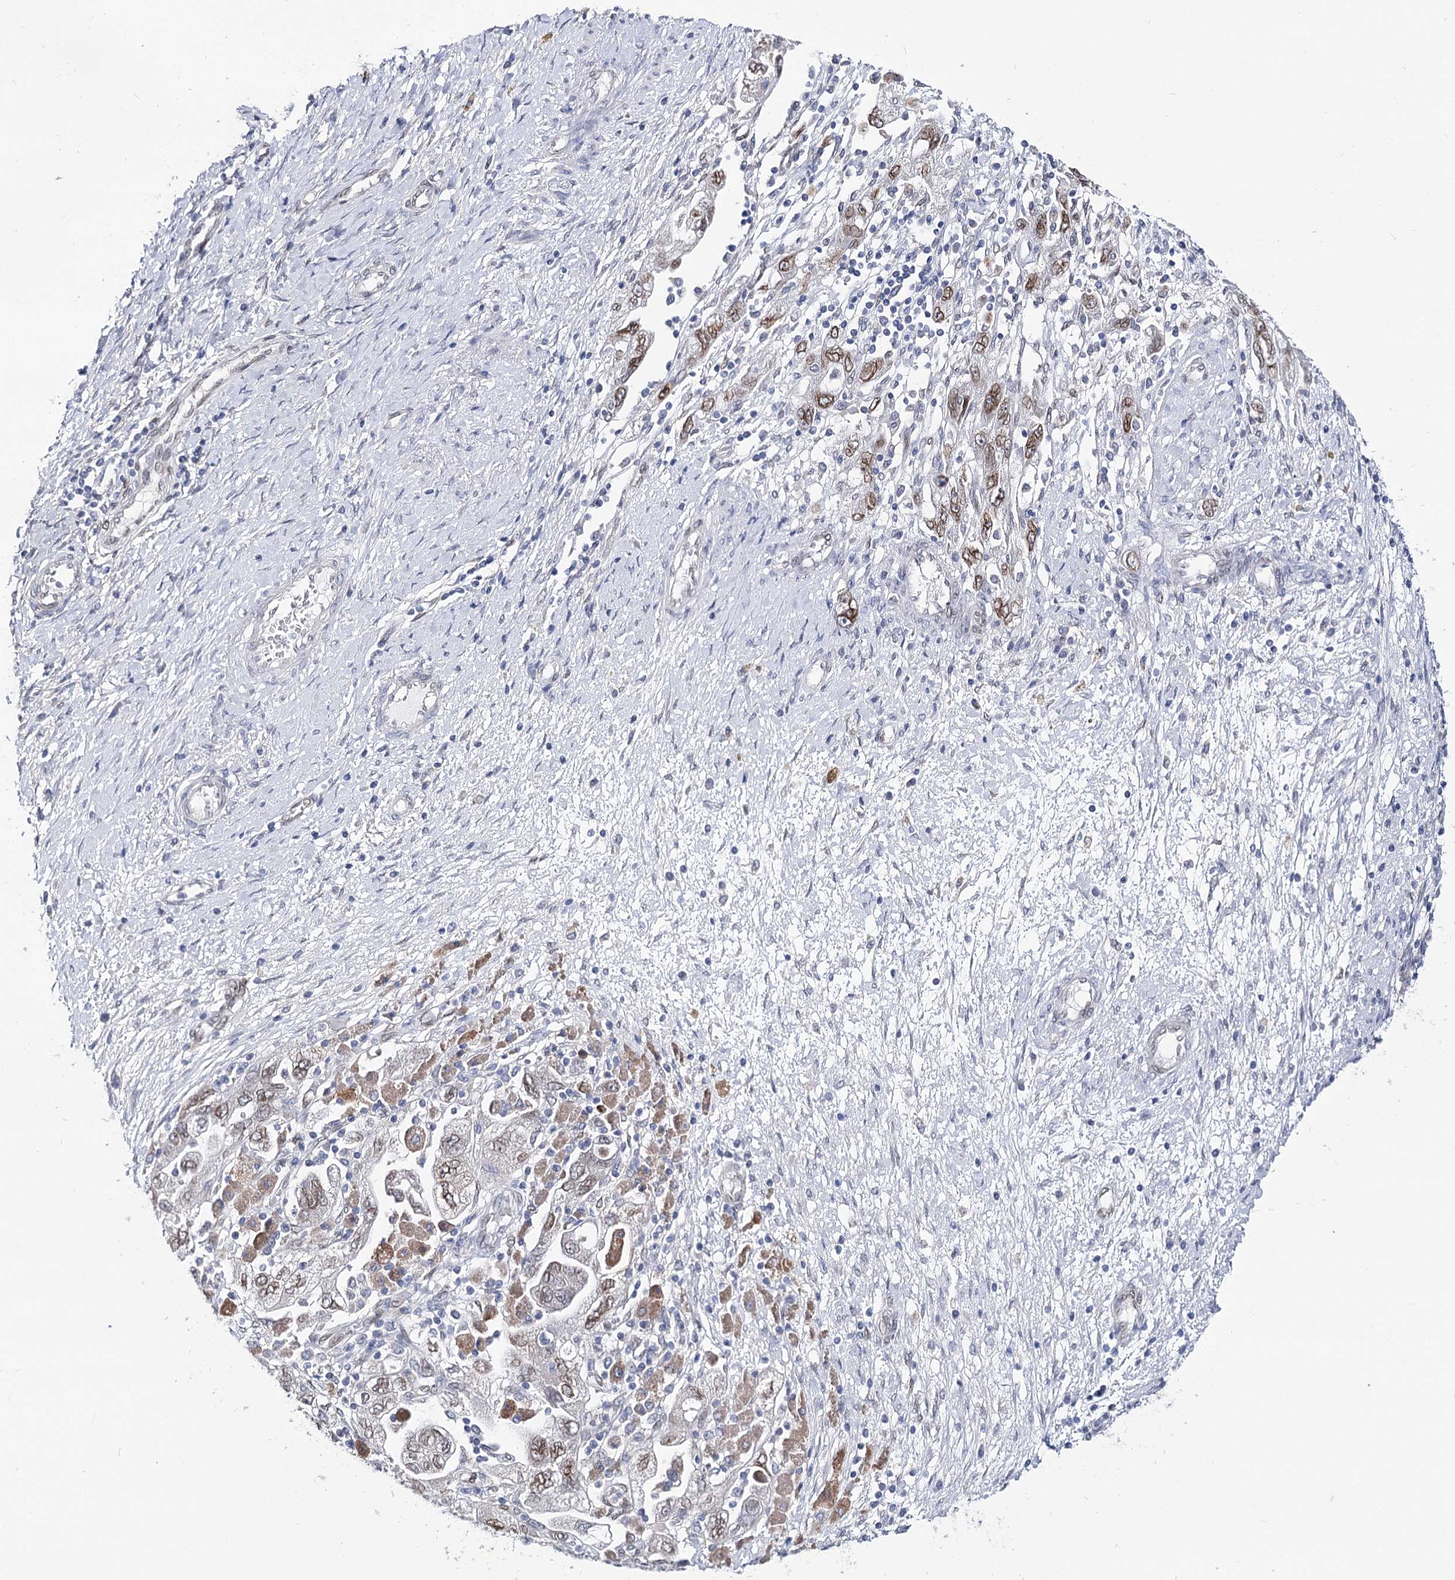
{"staining": {"intensity": "moderate", "quantity": "25%-75%", "location": "cytoplasmic/membranous,nuclear"}, "tissue": "ovarian cancer", "cell_type": "Tumor cells", "image_type": "cancer", "snomed": [{"axis": "morphology", "description": "Carcinoma, NOS"}, {"axis": "morphology", "description": "Cystadenocarcinoma, serous, NOS"}, {"axis": "topography", "description": "Ovary"}], "caption": "A brown stain highlights moderate cytoplasmic/membranous and nuclear staining of a protein in human ovarian cancer tumor cells.", "gene": "TMEM201", "patient": {"sex": "female", "age": 69}}